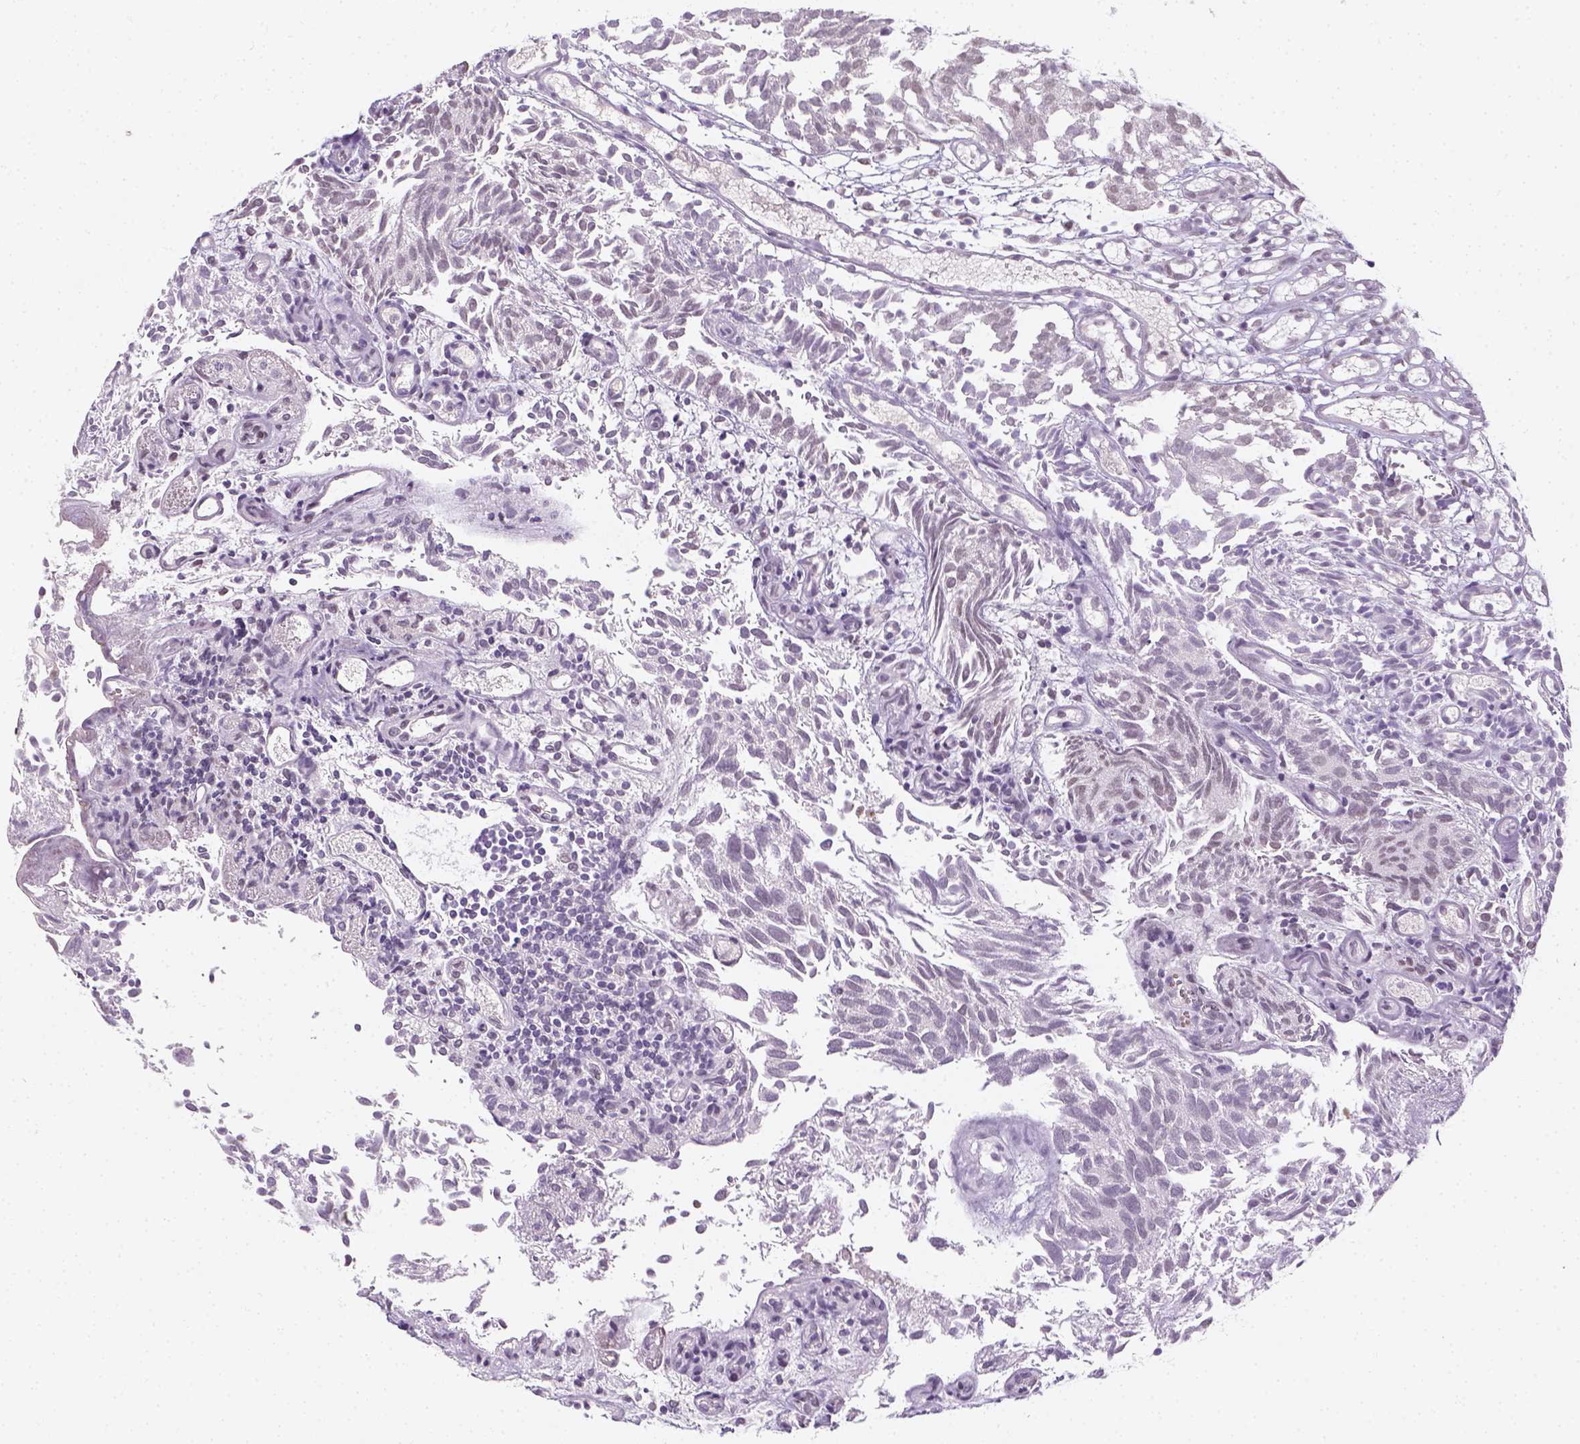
{"staining": {"intensity": "weak", "quantity": "25%-75%", "location": "nuclear"}, "tissue": "urothelial cancer", "cell_type": "Tumor cells", "image_type": "cancer", "snomed": [{"axis": "morphology", "description": "Urothelial carcinoma, Low grade"}, {"axis": "topography", "description": "Urinary bladder"}], "caption": "Urothelial carcinoma (low-grade) stained with a brown dye shows weak nuclear positive positivity in about 25%-75% of tumor cells.", "gene": "MAGEB3", "patient": {"sex": "male", "age": 70}}